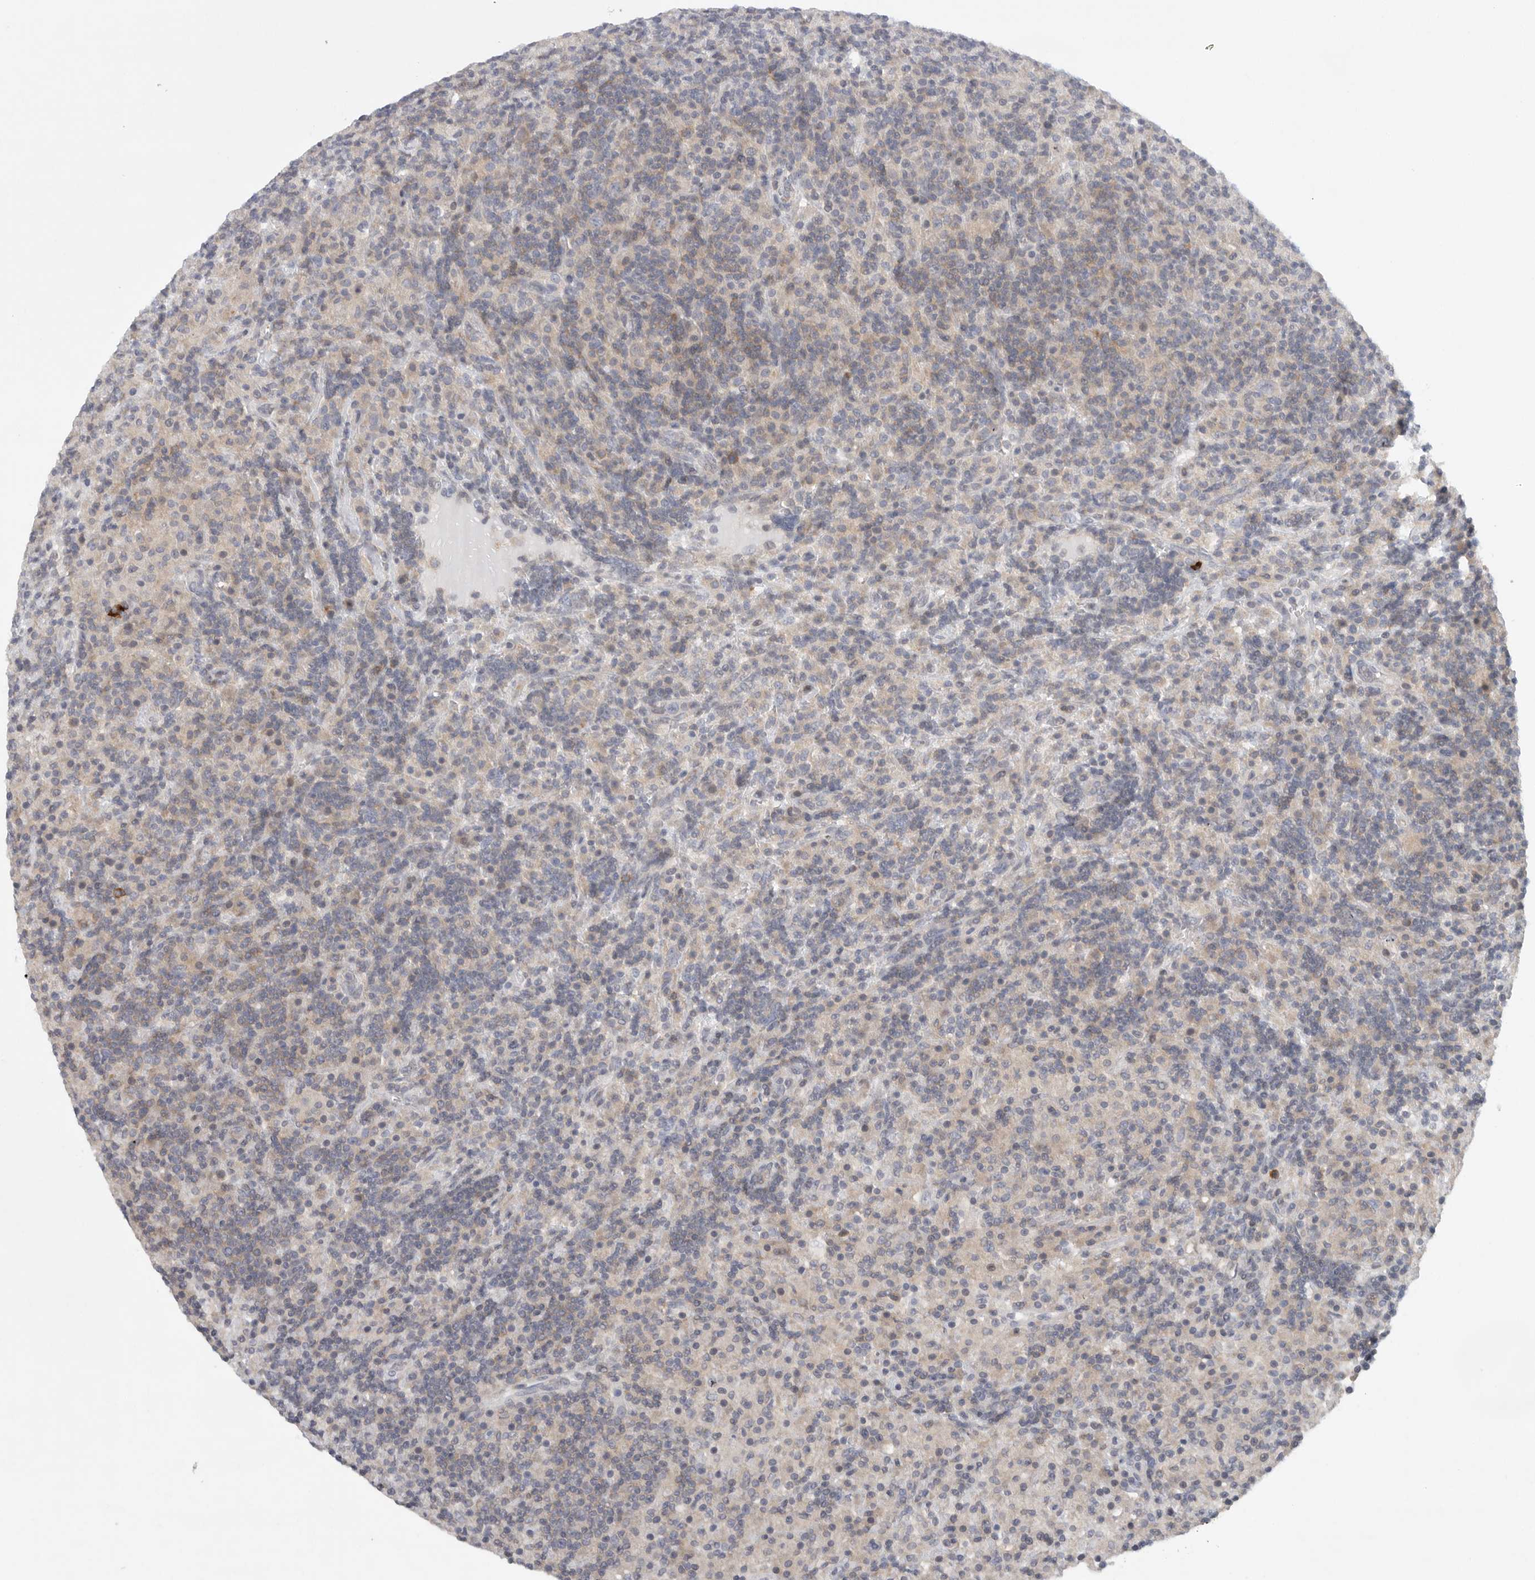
{"staining": {"intensity": "weak", "quantity": "<25%", "location": "cytoplasmic/membranous"}, "tissue": "lymphoma", "cell_type": "Tumor cells", "image_type": "cancer", "snomed": [{"axis": "morphology", "description": "Hodgkin's disease, NOS"}, {"axis": "topography", "description": "Lymph node"}], "caption": "Hodgkin's disease stained for a protein using immunohistochemistry (IHC) shows no positivity tumor cells.", "gene": "TMEM69", "patient": {"sex": "male", "age": 70}}